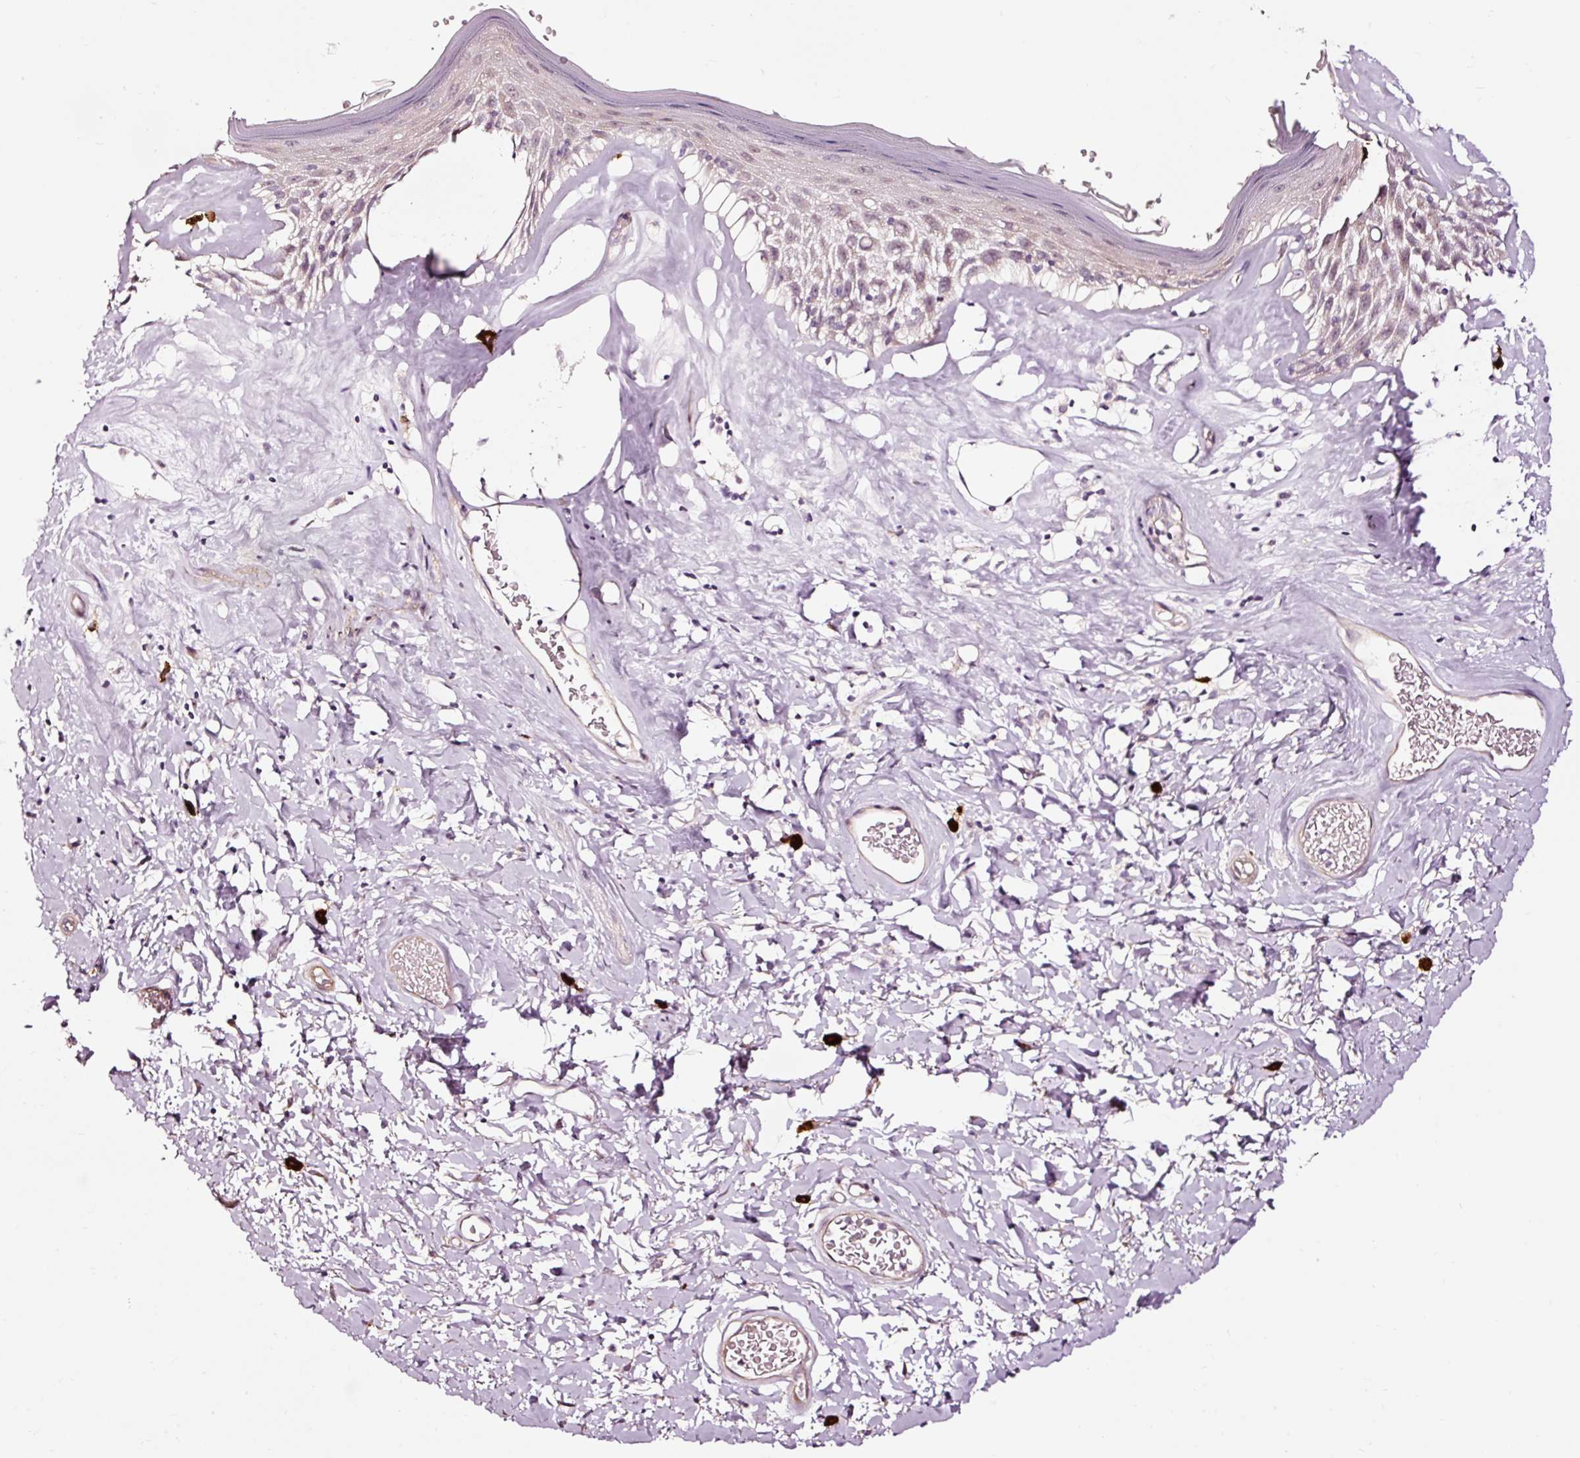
{"staining": {"intensity": "weak", "quantity": "25%-75%", "location": "nuclear"}, "tissue": "skin", "cell_type": "Epidermal cells", "image_type": "normal", "snomed": [{"axis": "morphology", "description": "Normal tissue, NOS"}, {"axis": "morphology", "description": "Inflammation, NOS"}, {"axis": "topography", "description": "Vulva"}], "caption": "Skin was stained to show a protein in brown. There is low levels of weak nuclear staining in about 25%-75% of epidermal cells. The staining is performed using DAB (3,3'-diaminobenzidine) brown chromogen to label protein expression. The nuclei are counter-stained blue using hematoxylin.", "gene": "UTP14A", "patient": {"sex": "female", "age": 86}}